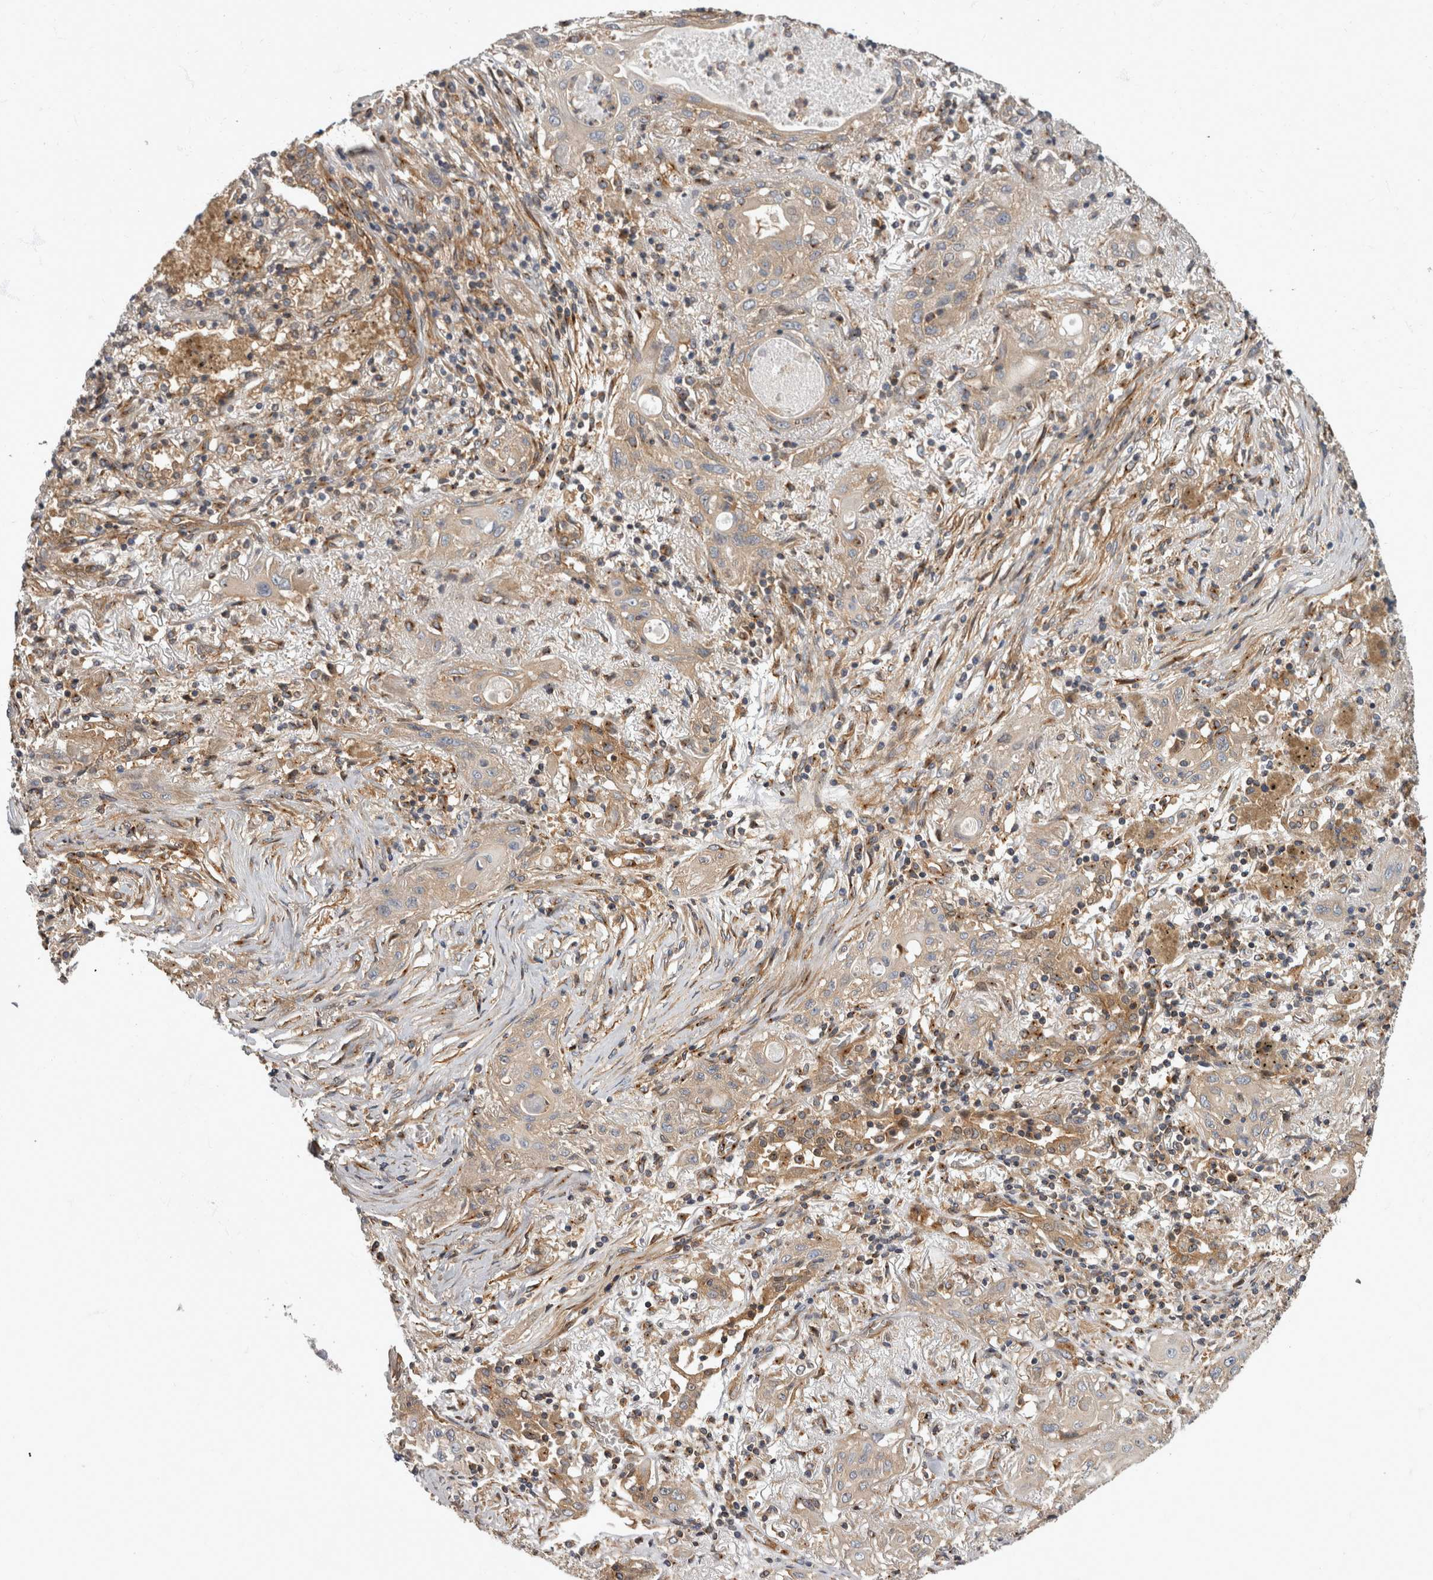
{"staining": {"intensity": "weak", "quantity": "<25%", "location": "cytoplasmic/membranous"}, "tissue": "lung cancer", "cell_type": "Tumor cells", "image_type": "cancer", "snomed": [{"axis": "morphology", "description": "Squamous cell carcinoma, NOS"}, {"axis": "topography", "description": "Lung"}], "caption": "Tumor cells are negative for brown protein staining in squamous cell carcinoma (lung).", "gene": "HOOK3", "patient": {"sex": "female", "age": 47}}